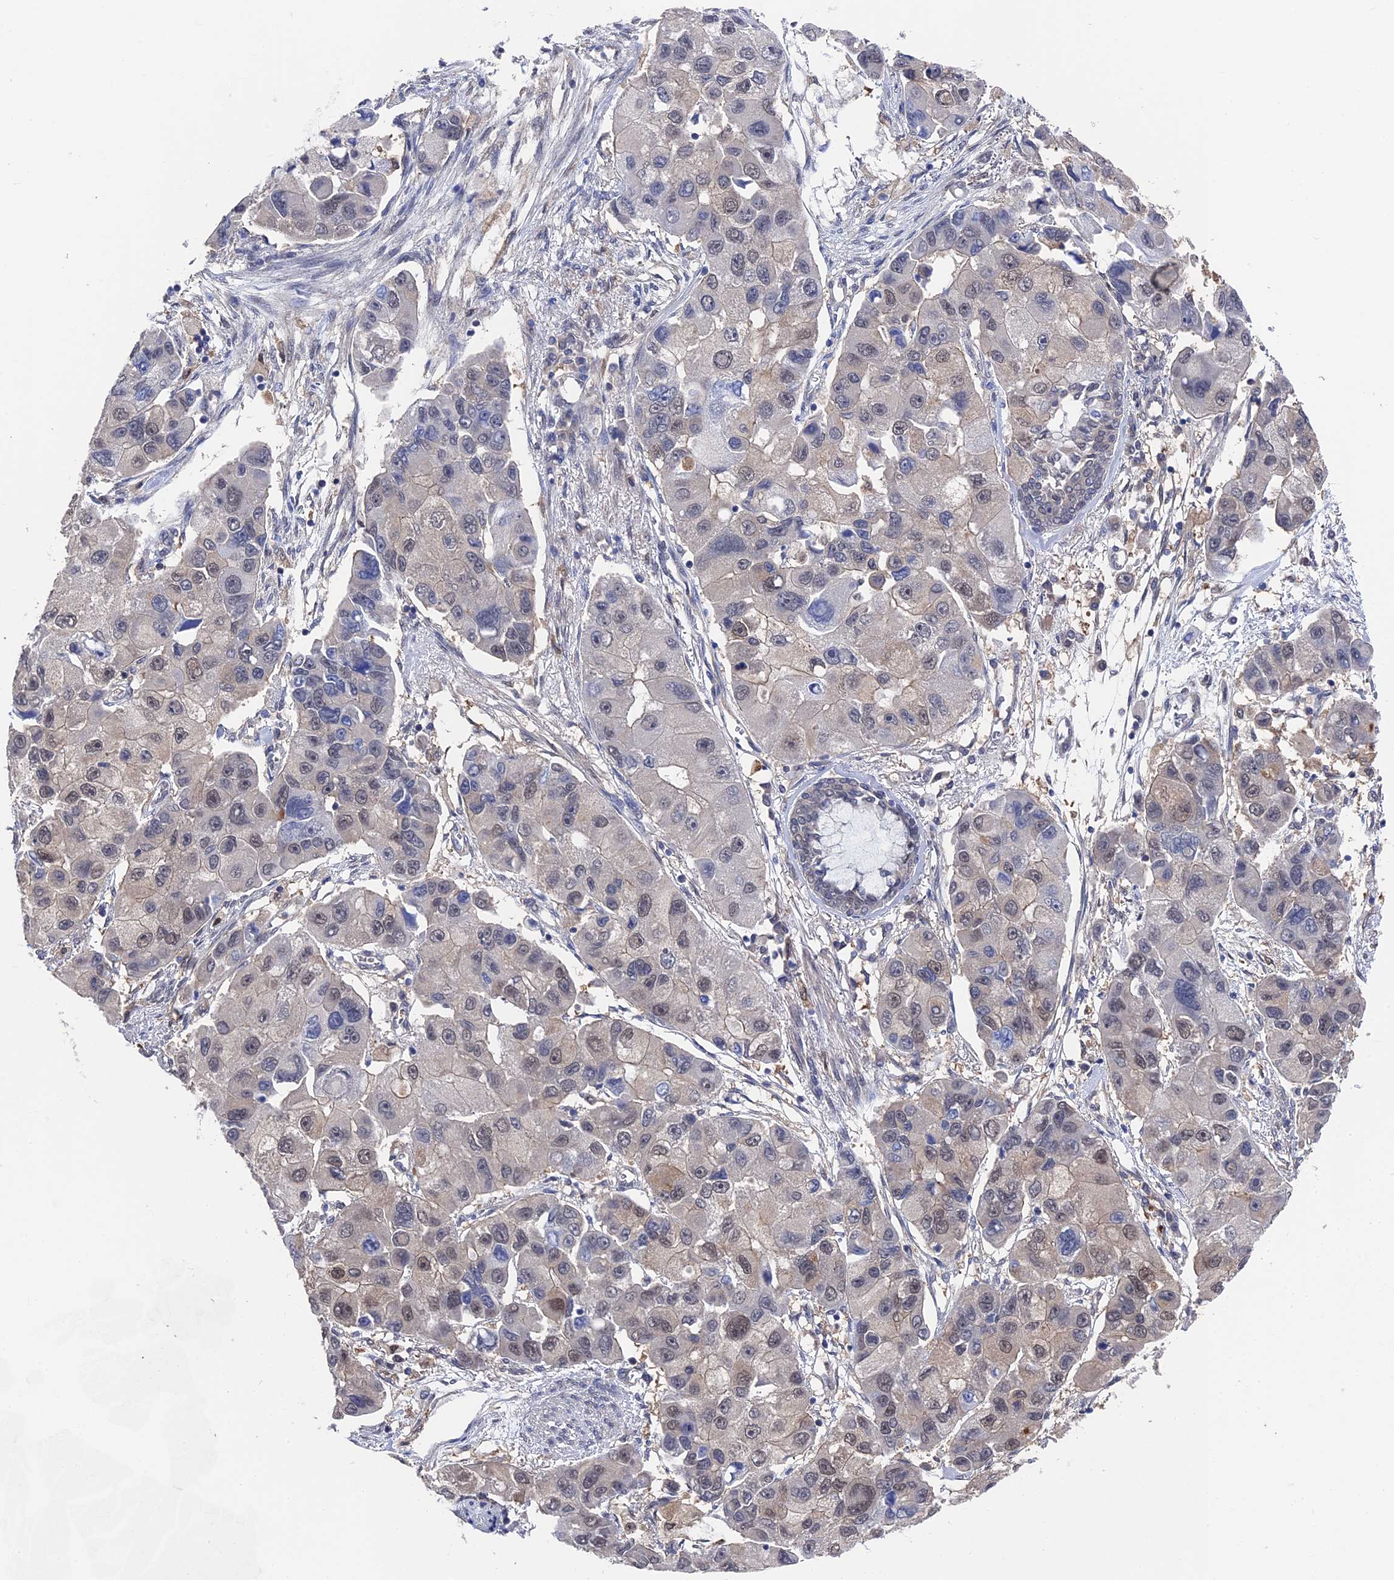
{"staining": {"intensity": "weak", "quantity": "<25%", "location": "cytoplasmic/membranous,nuclear"}, "tissue": "lung cancer", "cell_type": "Tumor cells", "image_type": "cancer", "snomed": [{"axis": "morphology", "description": "Adenocarcinoma, NOS"}, {"axis": "topography", "description": "Lung"}], "caption": "This is an IHC micrograph of adenocarcinoma (lung). There is no positivity in tumor cells.", "gene": "RNH1", "patient": {"sex": "female", "age": 54}}